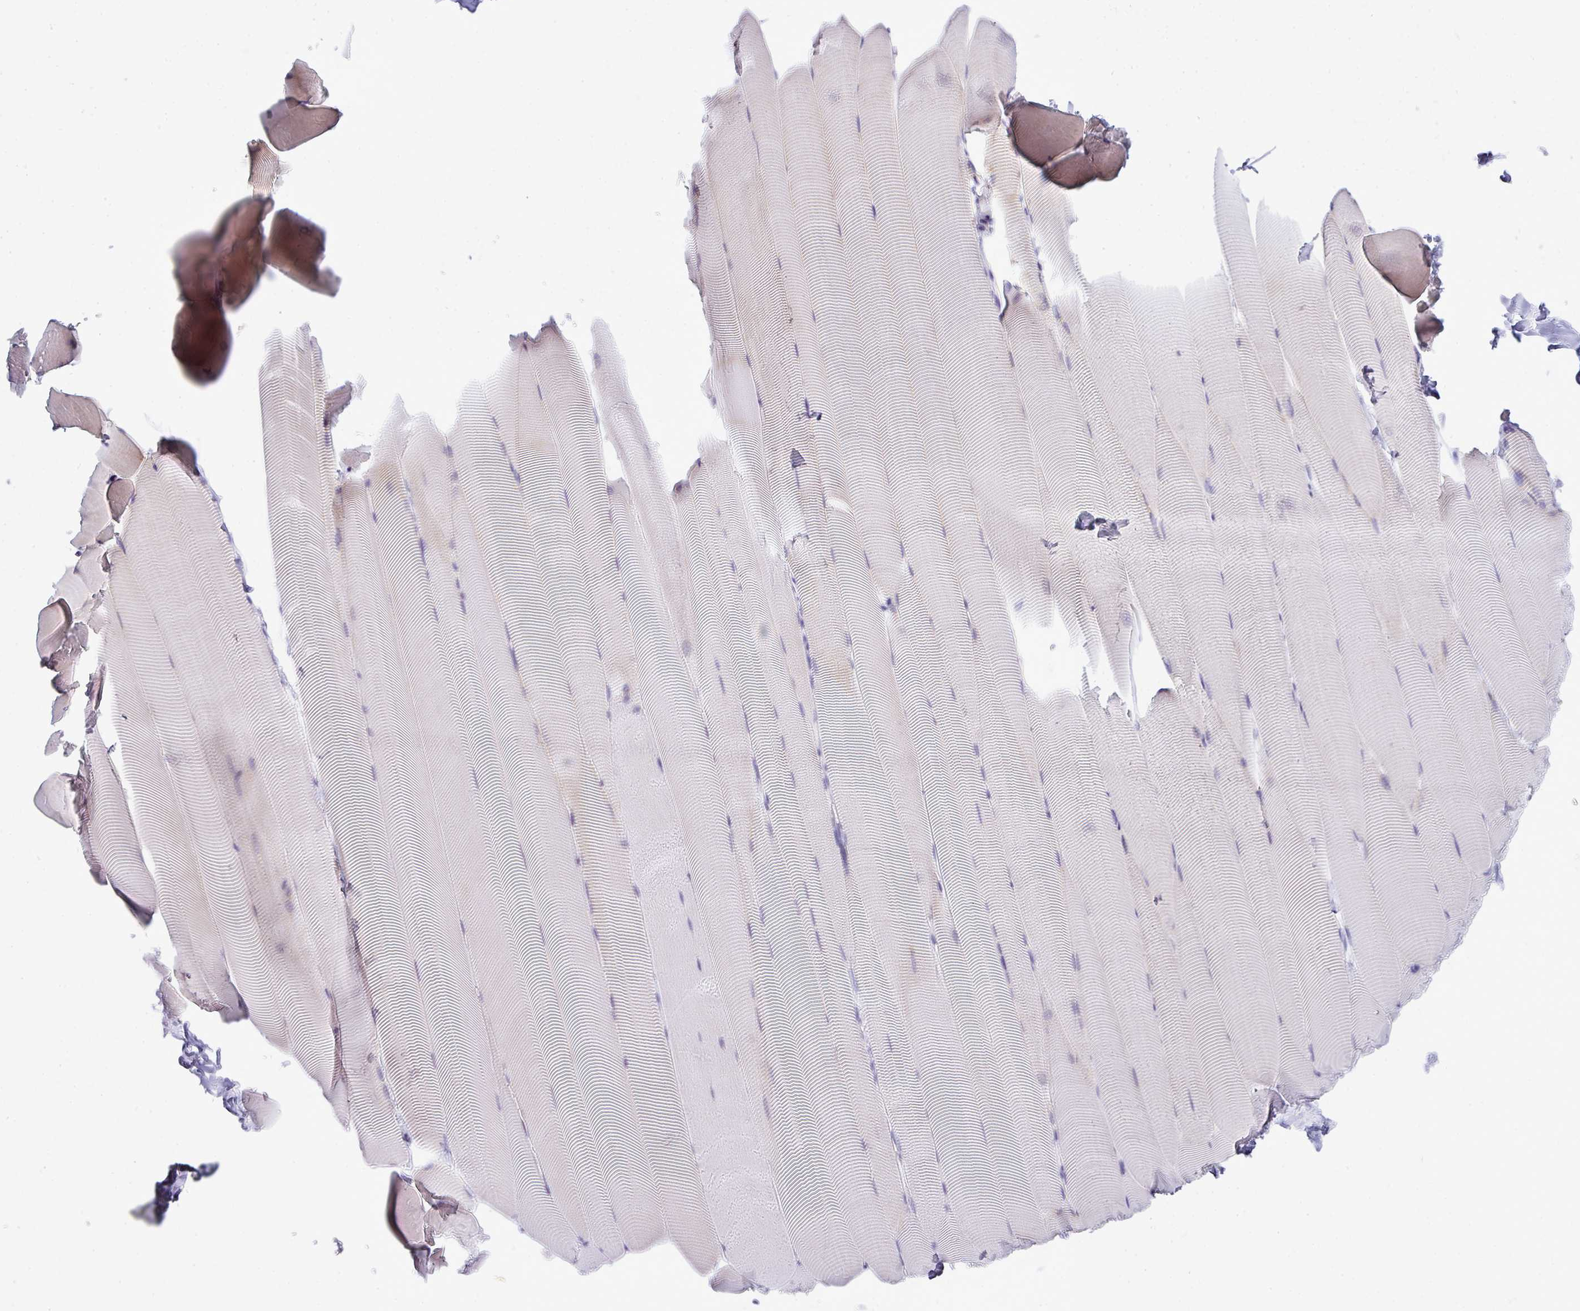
{"staining": {"intensity": "weak", "quantity": "<25%", "location": "cytoplasmic/membranous"}, "tissue": "skeletal muscle", "cell_type": "Myocytes", "image_type": "normal", "snomed": [{"axis": "morphology", "description": "Normal tissue, NOS"}, {"axis": "topography", "description": "Skeletal muscle"}], "caption": "The immunohistochemistry photomicrograph has no significant positivity in myocytes of skeletal muscle. (DAB (3,3'-diaminobenzidine) immunohistochemistry with hematoxylin counter stain).", "gene": "ABCC5", "patient": {"sex": "male", "age": 25}}